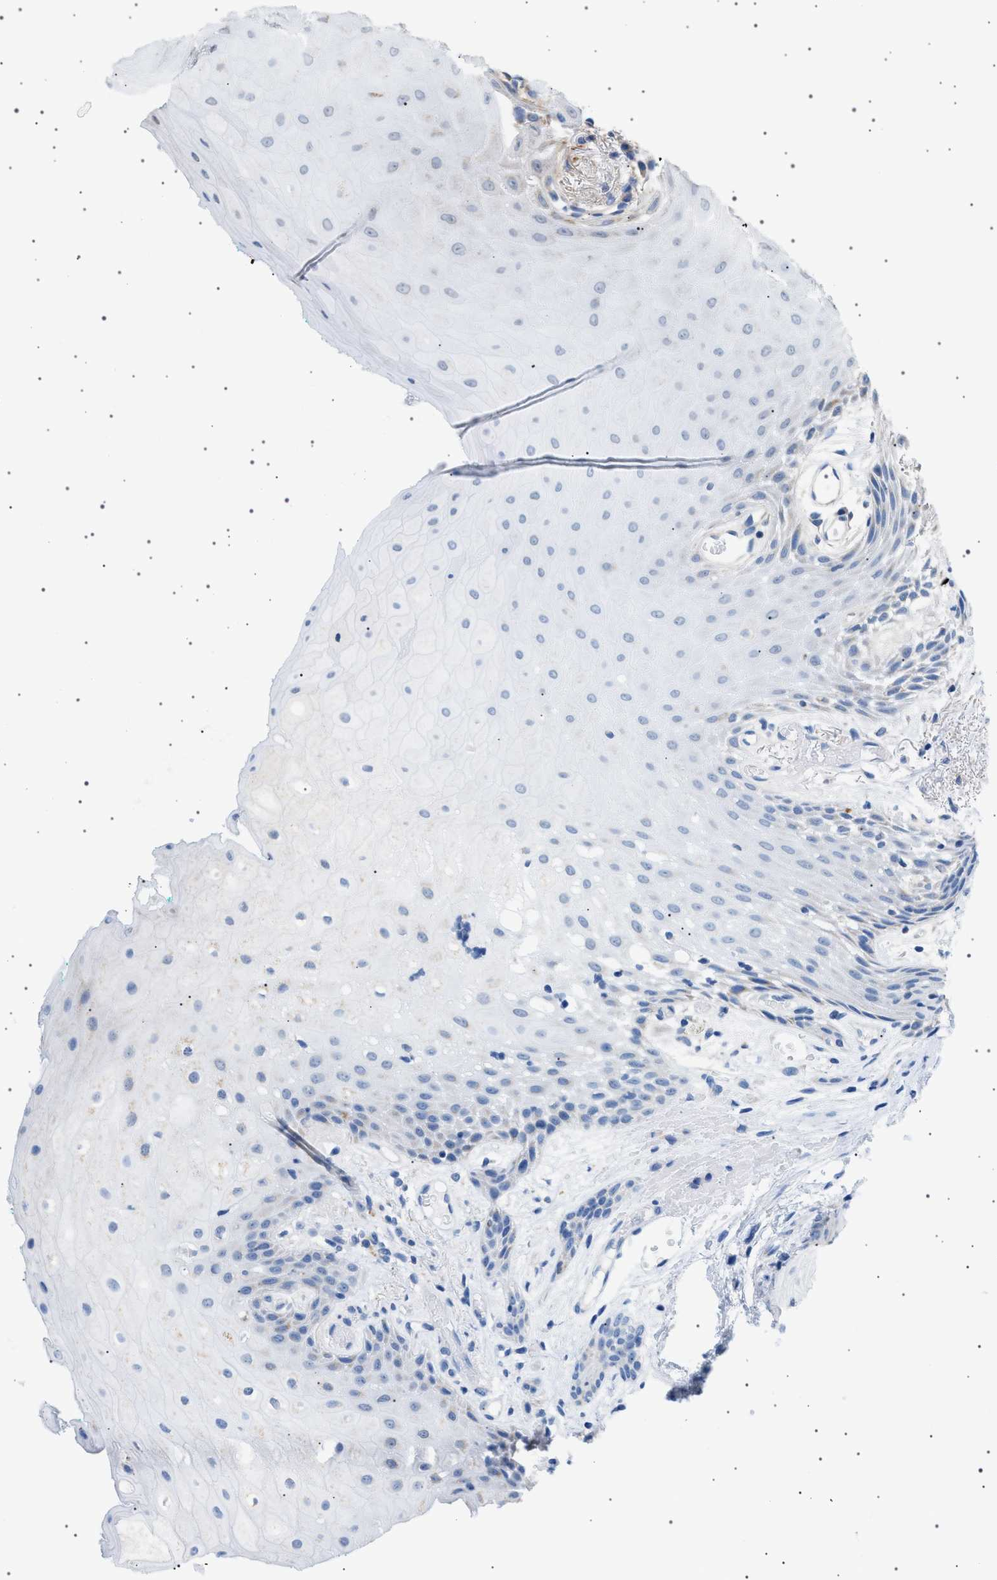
{"staining": {"intensity": "moderate", "quantity": "<25%", "location": "cytoplasmic/membranous"}, "tissue": "oral mucosa", "cell_type": "Squamous epithelial cells", "image_type": "normal", "snomed": [{"axis": "morphology", "description": "Normal tissue, NOS"}, {"axis": "morphology", "description": "Squamous cell carcinoma, NOS"}, {"axis": "topography", "description": "Oral tissue"}, {"axis": "topography", "description": "Salivary gland"}, {"axis": "topography", "description": "Head-Neck"}], "caption": "IHC staining of normal oral mucosa, which demonstrates low levels of moderate cytoplasmic/membranous positivity in approximately <25% of squamous epithelial cells indicating moderate cytoplasmic/membranous protein positivity. The staining was performed using DAB (brown) for protein detection and nuclei were counterstained in hematoxylin (blue).", "gene": "UBXN8", "patient": {"sex": "female", "age": 62}}